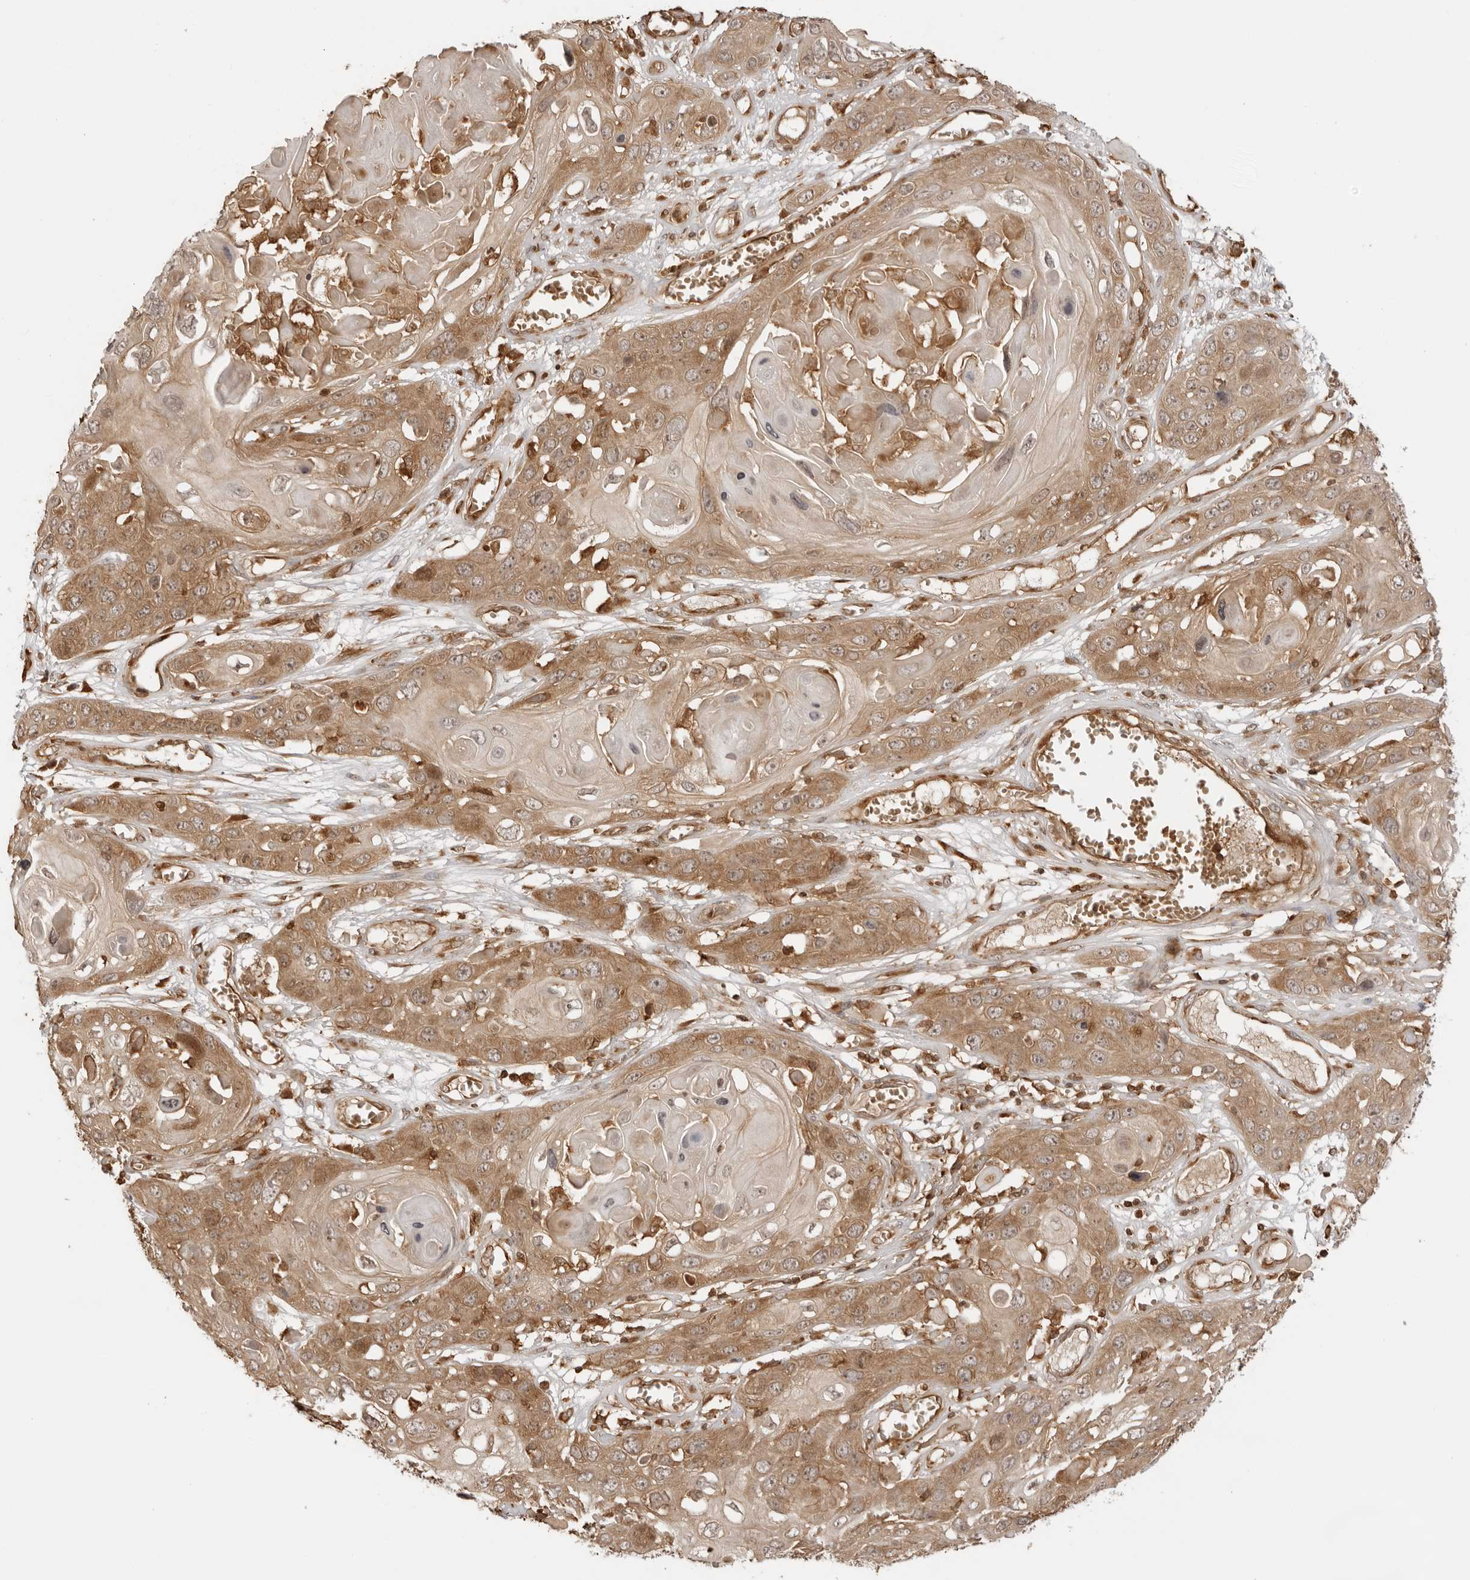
{"staining": {"intensity": "moderate", "quantity": ">75%", "location": "cytoplasmic/membranous,nuclear"}, "tissue": "skin cancer", "cell_type": "Tumor cells", "image_type": "cancer", "snomed": [{"axis": "morphology", "description": "Squamous cell carcinoma, NOS"}, {"axis": "topography", "description": "Skin"}], "caption": "Tumor cells display moderate cytoplasmic/membranous and nuclear expression in approximately >75% of cells in skin squamous cell carcinoma.", "gene": "IKBKE", "patient": {"sex": "male", "age": 55}}